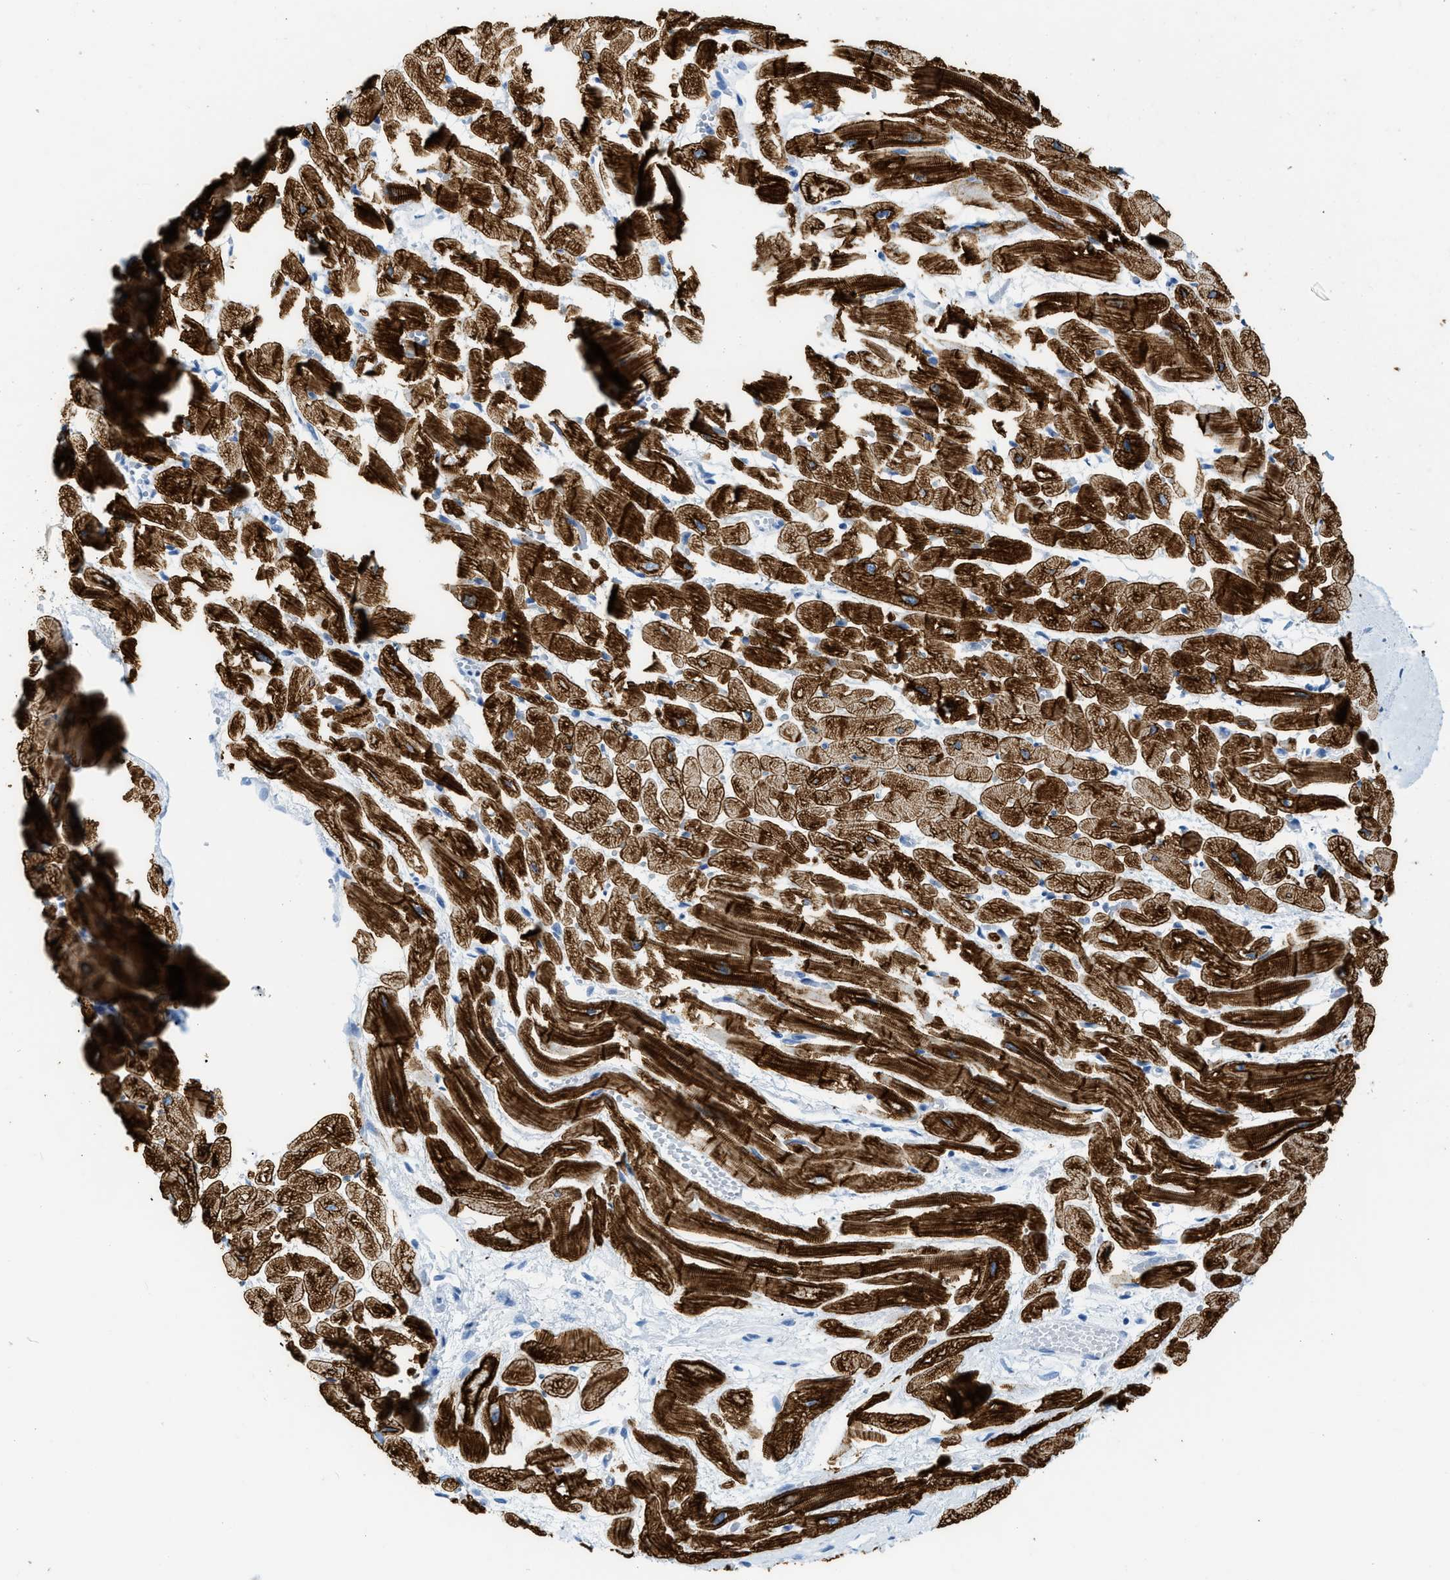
{"staining": {"intensity": "strong", "quantity": ">75%", "location": "cytoplasmic/membranous"}, "tissue": "heart muscle", "cell_type": "Cardiomyocytes", "image_type": "normal", "snomed": [{"axis": "morphology", "description": "Normal tissue, NOS"}, {"axis": "topography", "description": "Heart"}], "caption": "The histopathology image exhibits a brown stain indicating the presence of a protein in the cytoplasmic/membranous of cardiomyocytes in heart muscle. The staining was performed using DAB to visualize the protein expression in brown, while the nuclei were stained in blue with hematoxylin (Magnification: 20x).", "gene": "DES", "patient": {"sex": "male", "age": 45}}